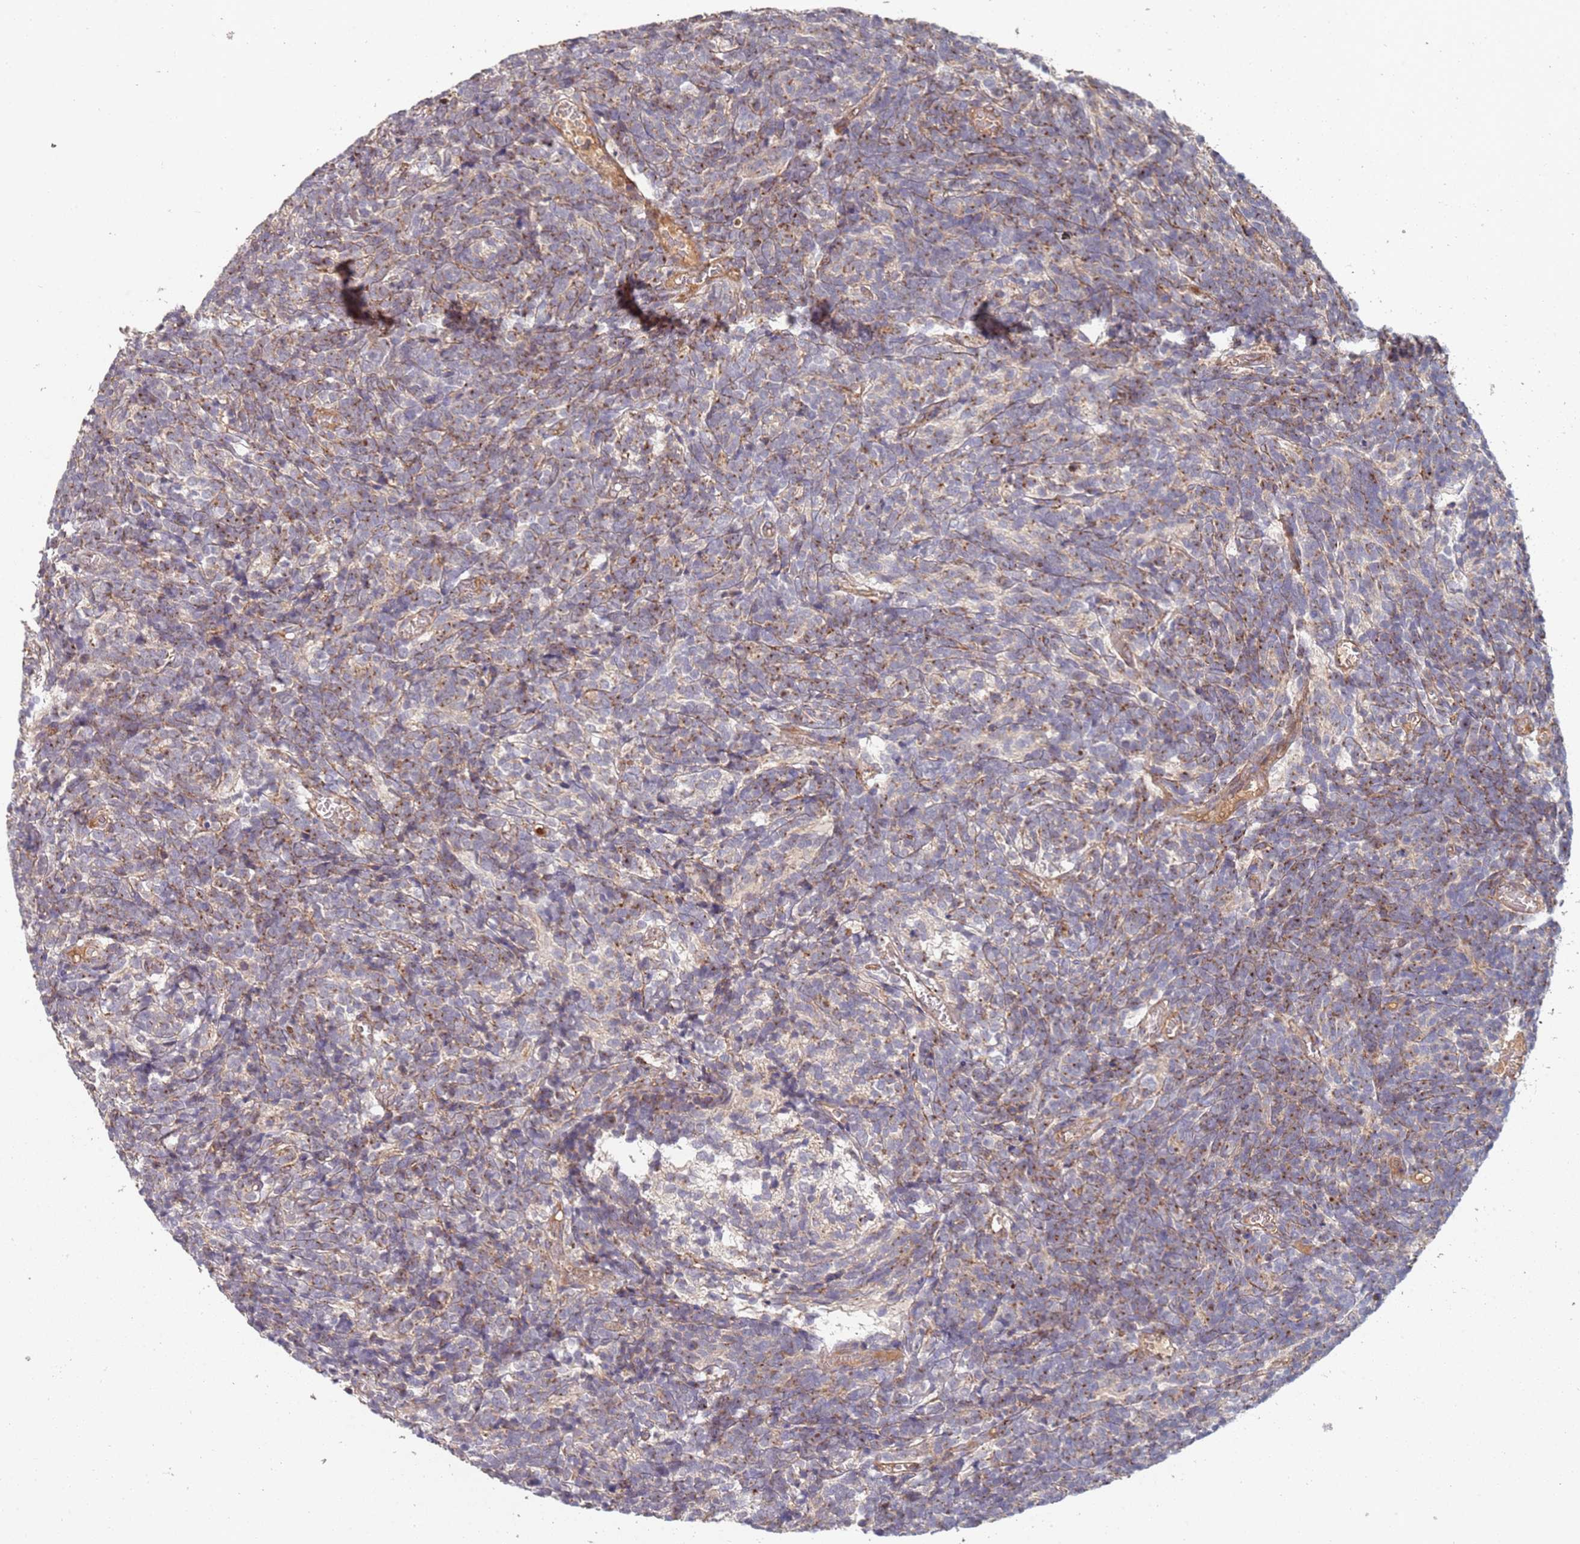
{"staining": {"intensity": "weak", "quantity": "<25%", "location": "cytoplasmic/membranous"}, "tissue": "glioma", "cell_type": "Tumor cells", "image_type": "cancer", "snomed": [{"axis": "morphology", "description": "Glioma, malignant, Low grade"}, {"axis": "topography", "description": "Brain"}], "caption": "Immunohistochemistry (IHC) photomicrograph of human malignant glioma (low-grade) stained for a protein (brown), which demonstrates no positivity in tumor cells. Brightfield microscopy of immunohistochemistry (IHC) stained with DAB (brown) and hematoxylin (blue), captured at high magnification.", "gene": "ABCB6", "patient": {"sex": "female", "age": 1}}